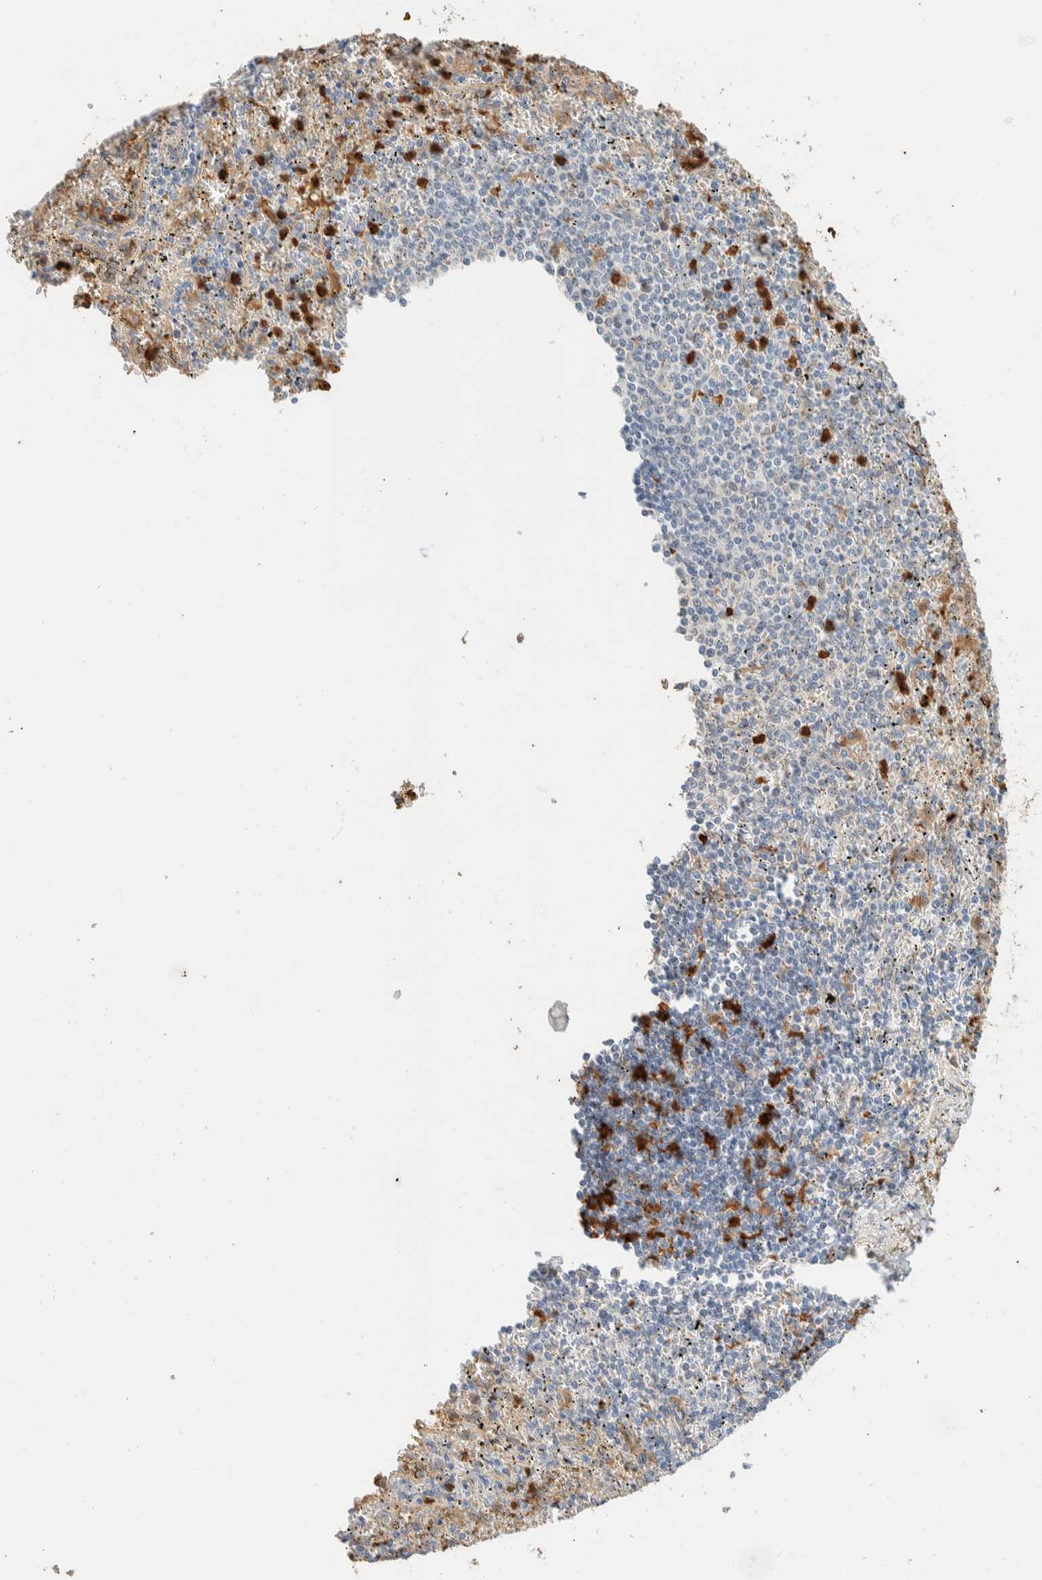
{"staining": {"intensity": "strong", "quantity": "25%-75%", "location": "cytoplasmic/membranous,nuclear"}, "tissue": "spleen", "cell_type": "Cells in red pulp", "image_type": "normal", "snomed": [{"axis": "morphology", "description": "Normal tissue, NOS"}, {"axis": "topography", "description": "Spleen"}], "caption": "This micrograph demonstrates immunohistochemistry (IHC) staining of unremarkable spleen, with high strong cytoplasmic/membranous,nuclear positivity in about 25%-75% of cells in red pulp.", "gene": "SETD4", "patient": {"sex": "male", "age": 11}}